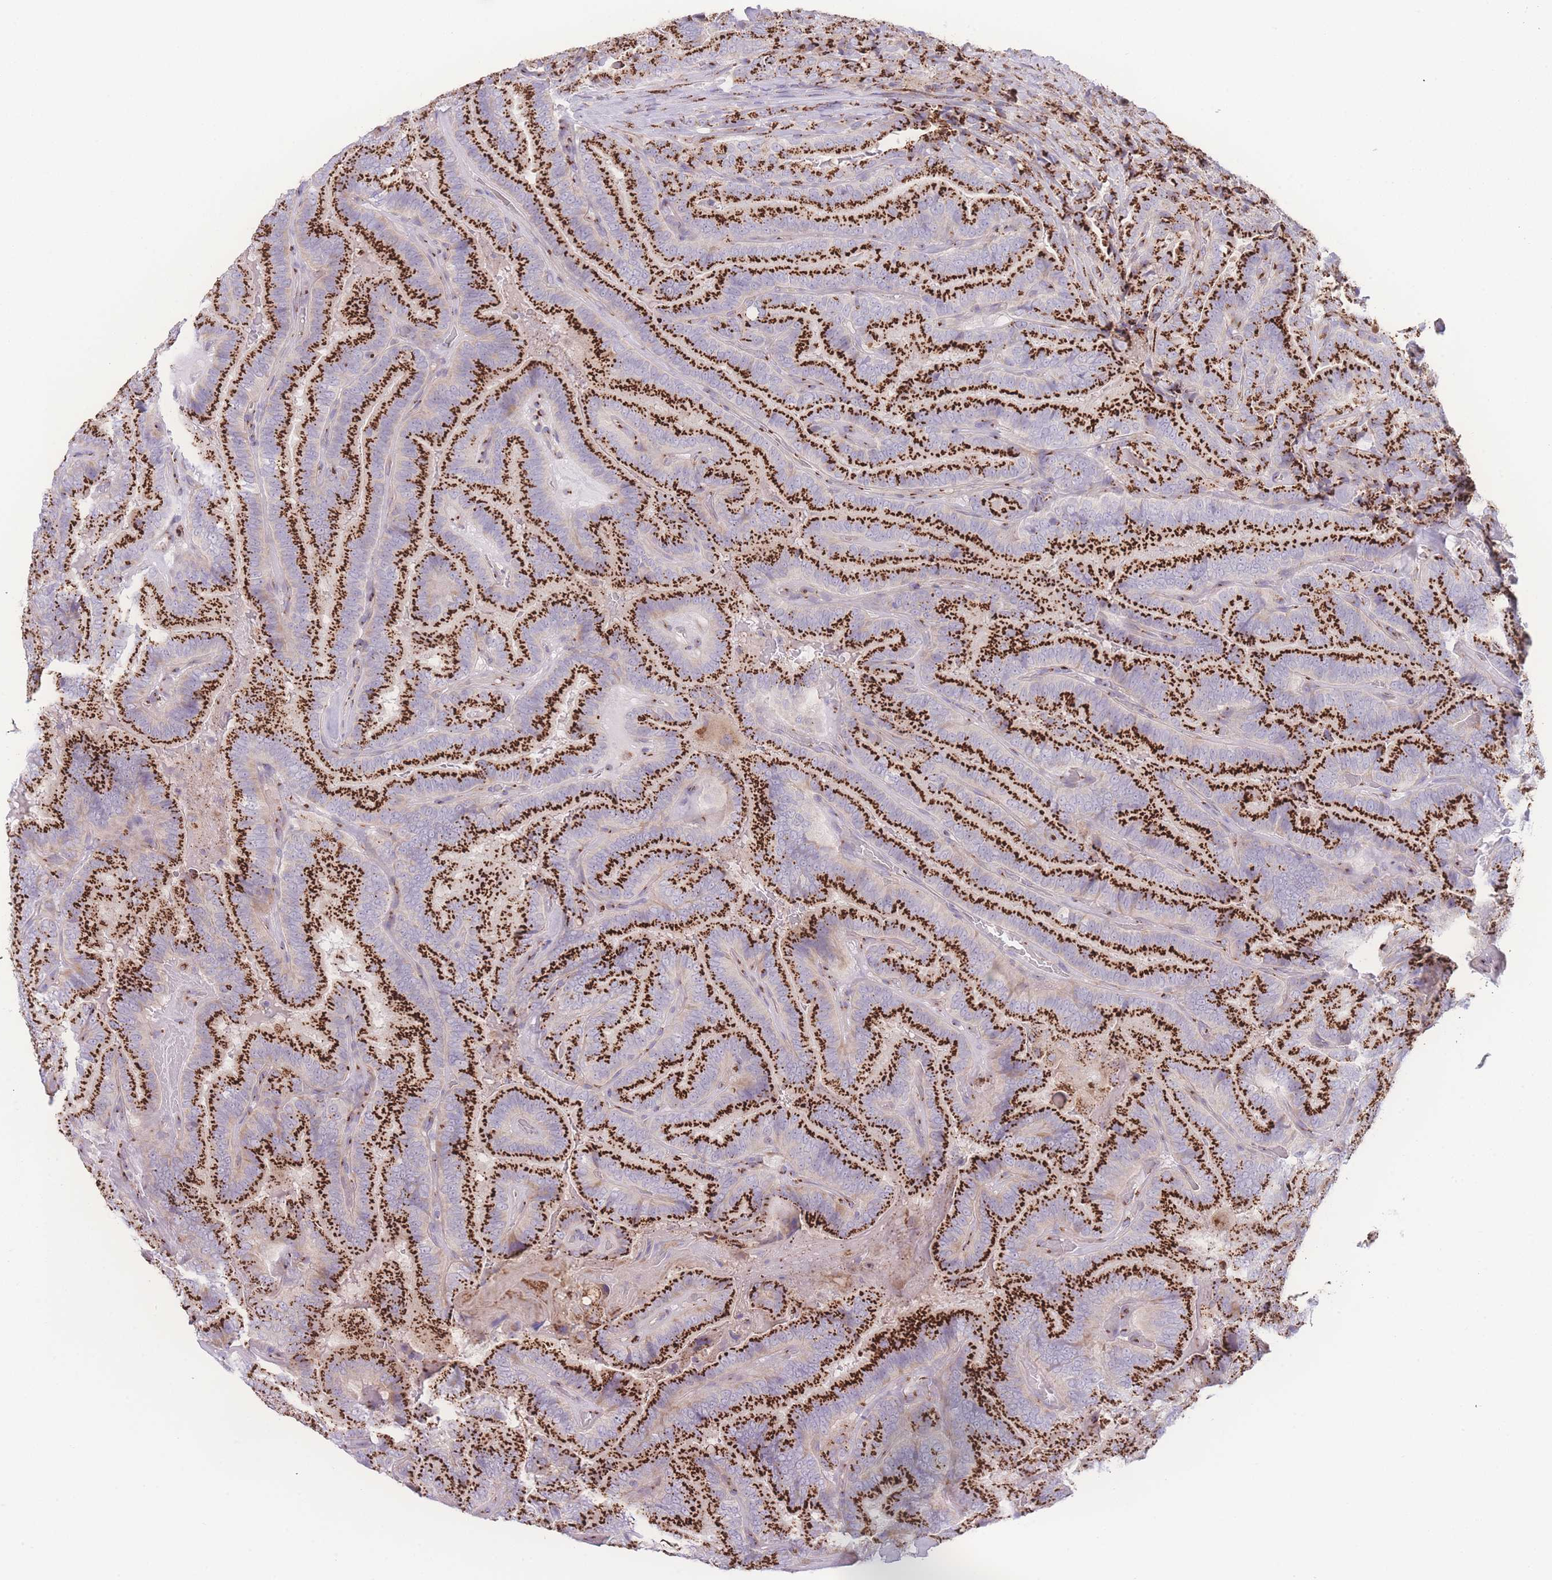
{"staining": {"intensity": "strong", "quantity": ">75%", "location": "cytoplasmic/membranous"}, "tissue": "thyroid cancer", "cell_type": "Tumor cells", "image_type": "cancer", "snomed": [{"axis": "morphology", "description": "Papillary adenocarcinoma, NOS"}, {"axis": "topography", "description": "Thyroid gland"}], "caption": "A high amount of strong cytoplasmic/membranous expression is identified in about >75% of tumor cells in thyroid cancer tissue.", "gene": "GOLM2", "patient": {"sex": "male", "age": 61}}